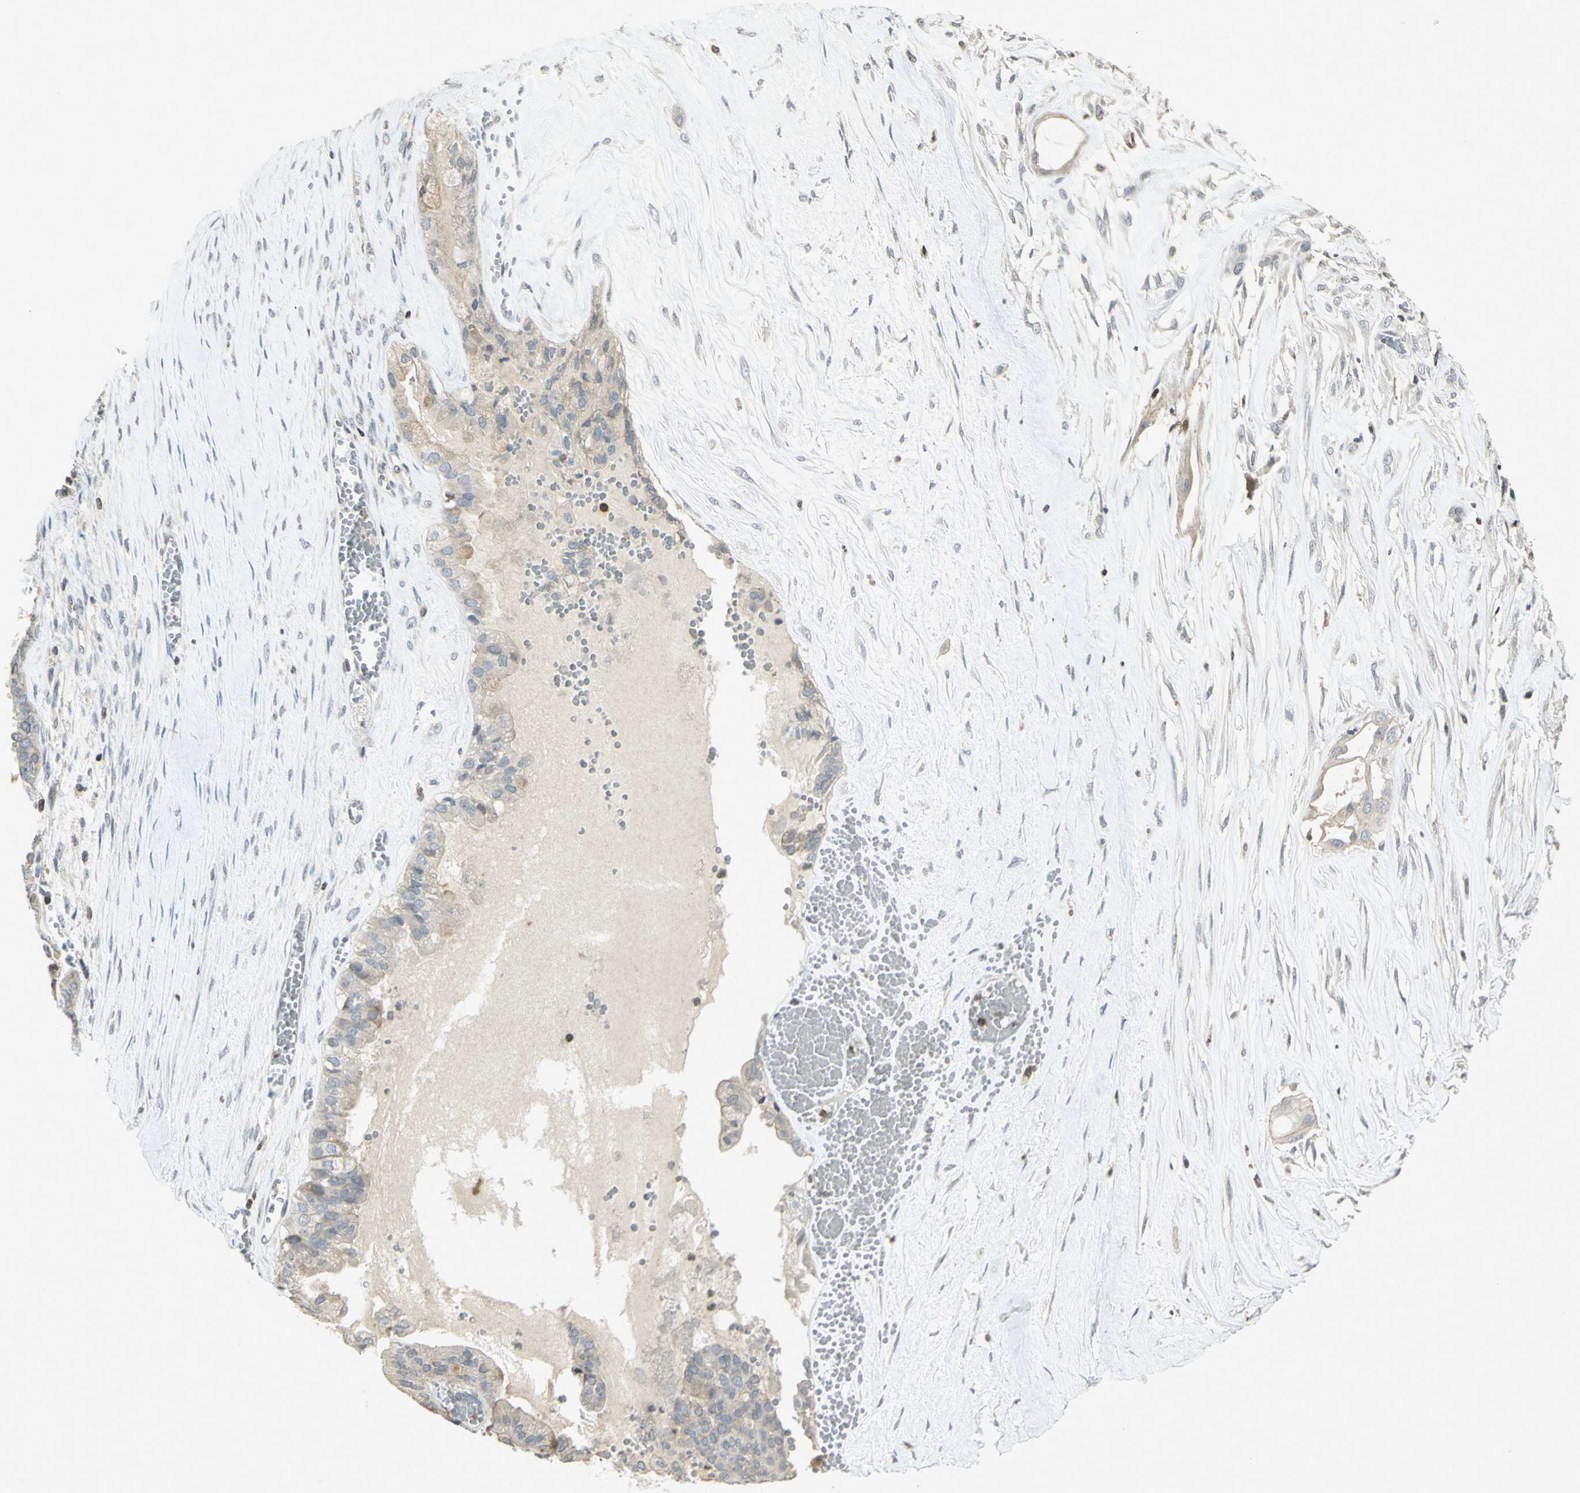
{"staining": {"intensity": "negative", "quantity": "none", "location": "none"}, "tissue": "ovarian cancer", "cell_type": "Tumor cells", "image_type": "cancer", "snomed": [{"axis": "morphology", "description": "Carcinoma, NOS"}, {"axis": "morphology", "description": "Carcinoma, endometroid"}, {"axis": "topography", "description": "Ovary"}], "caption": "Immunohistochemistry of human ovarian cancer (endometroid carcinoma) displays no expression in tumor cells.", "gene": "IL16", "patient": {"sex": "female", "age": 50}}